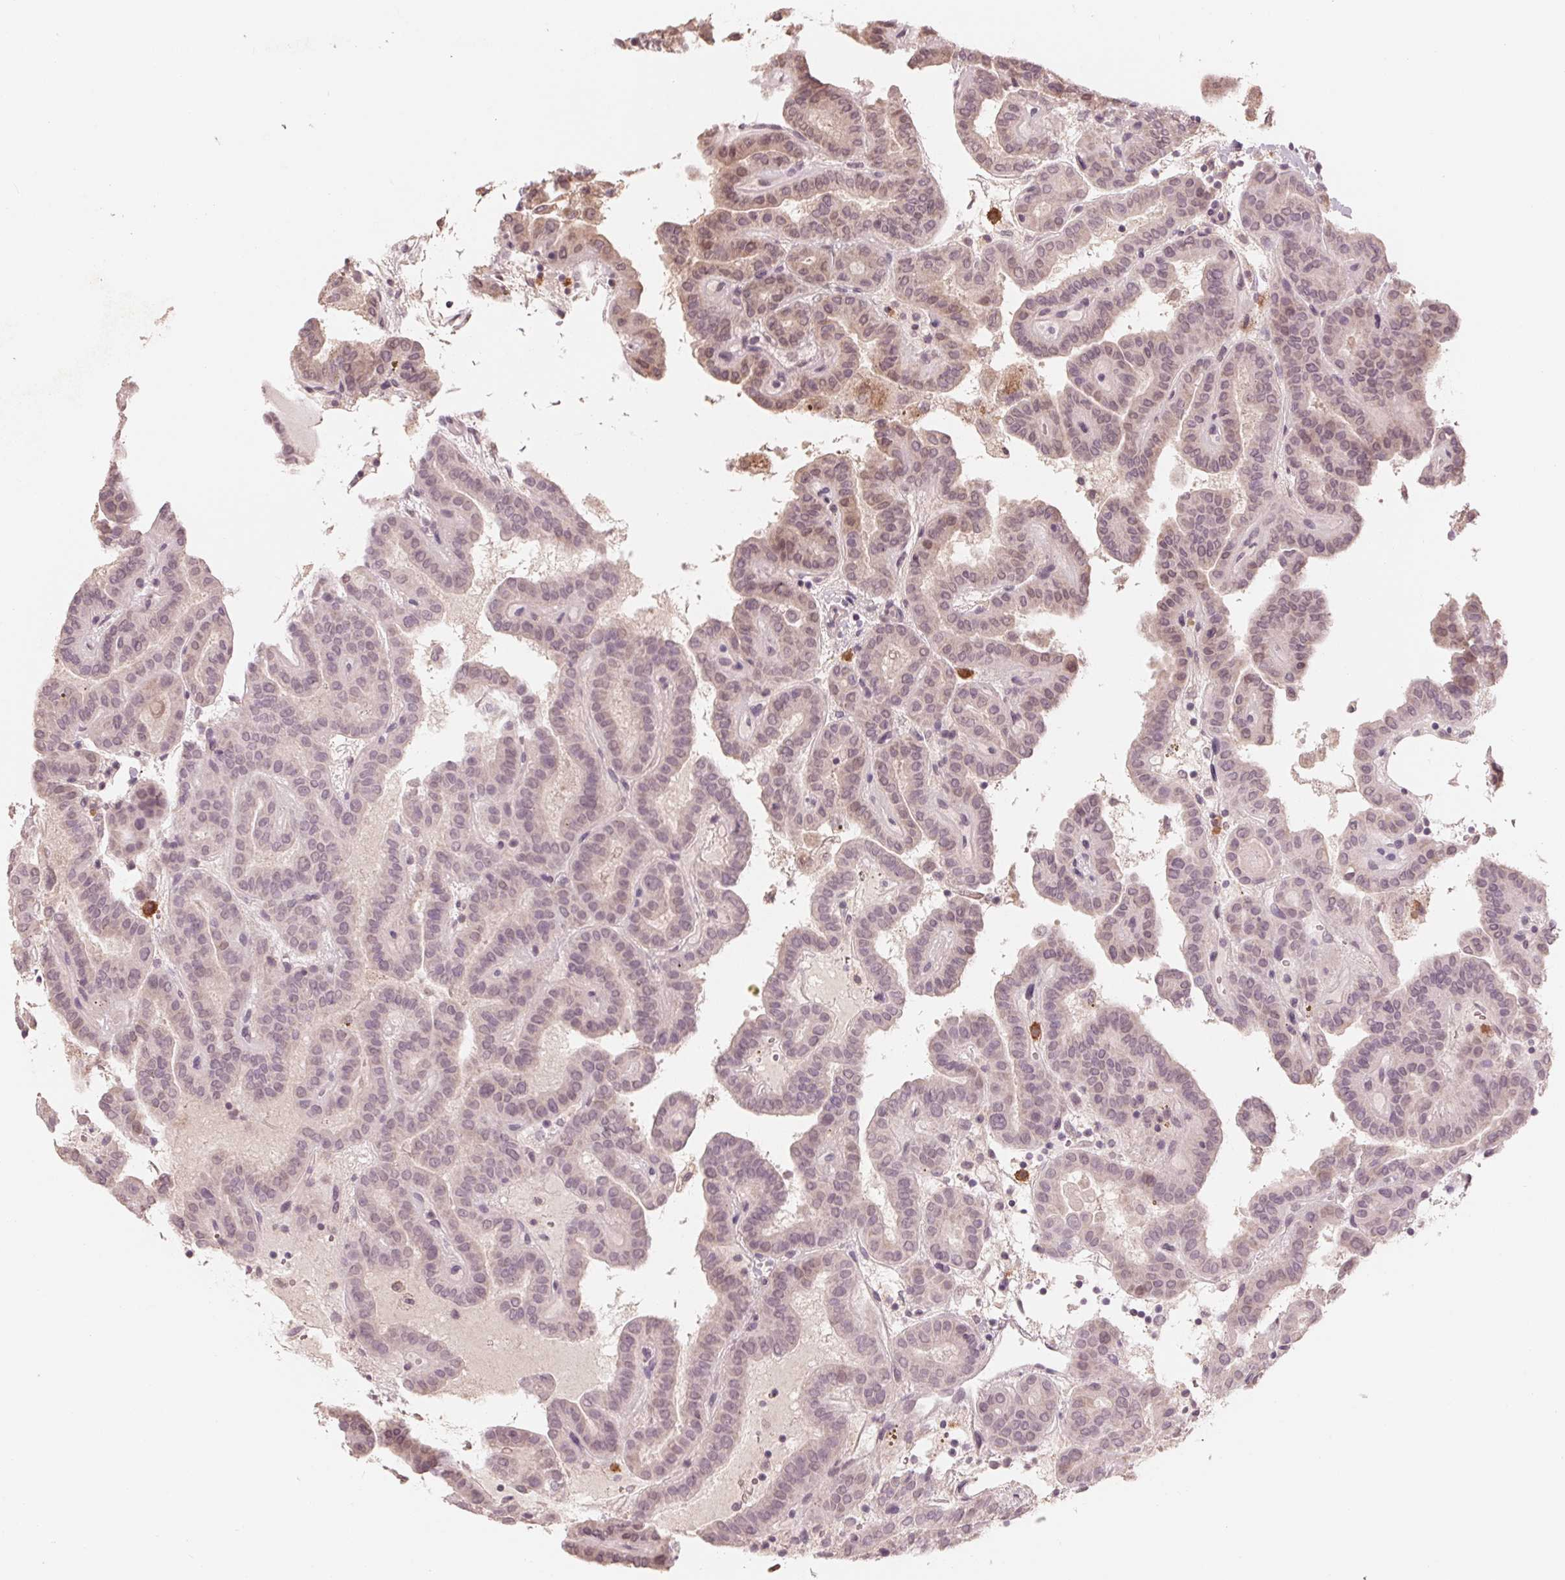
{"staining": {"intensity": "weak", "quantity": "<25%", "location": "cytoplasmic/membranous,nuclear"}, "tissue": "thyroid cancer", "cell_type": "Tumor cells", "image_type": "cancer", "snomed": [{"axis": "morphology", "description": "Papillary adenocarcinoma, NOS"}, {"axis": "topography", "description": "Thyroid gland"}], "caption": "Immunohistochemical staining of thyroid papillary adenocarcinoma demonstrates no significant positivity in tumor cells. (Brightfield microscopy of DAB (3,3'-diaminobenzidine) IHC at high magnification).", "gene": "GIGYF2", "patient": {"sex": "female", "age": 46}}